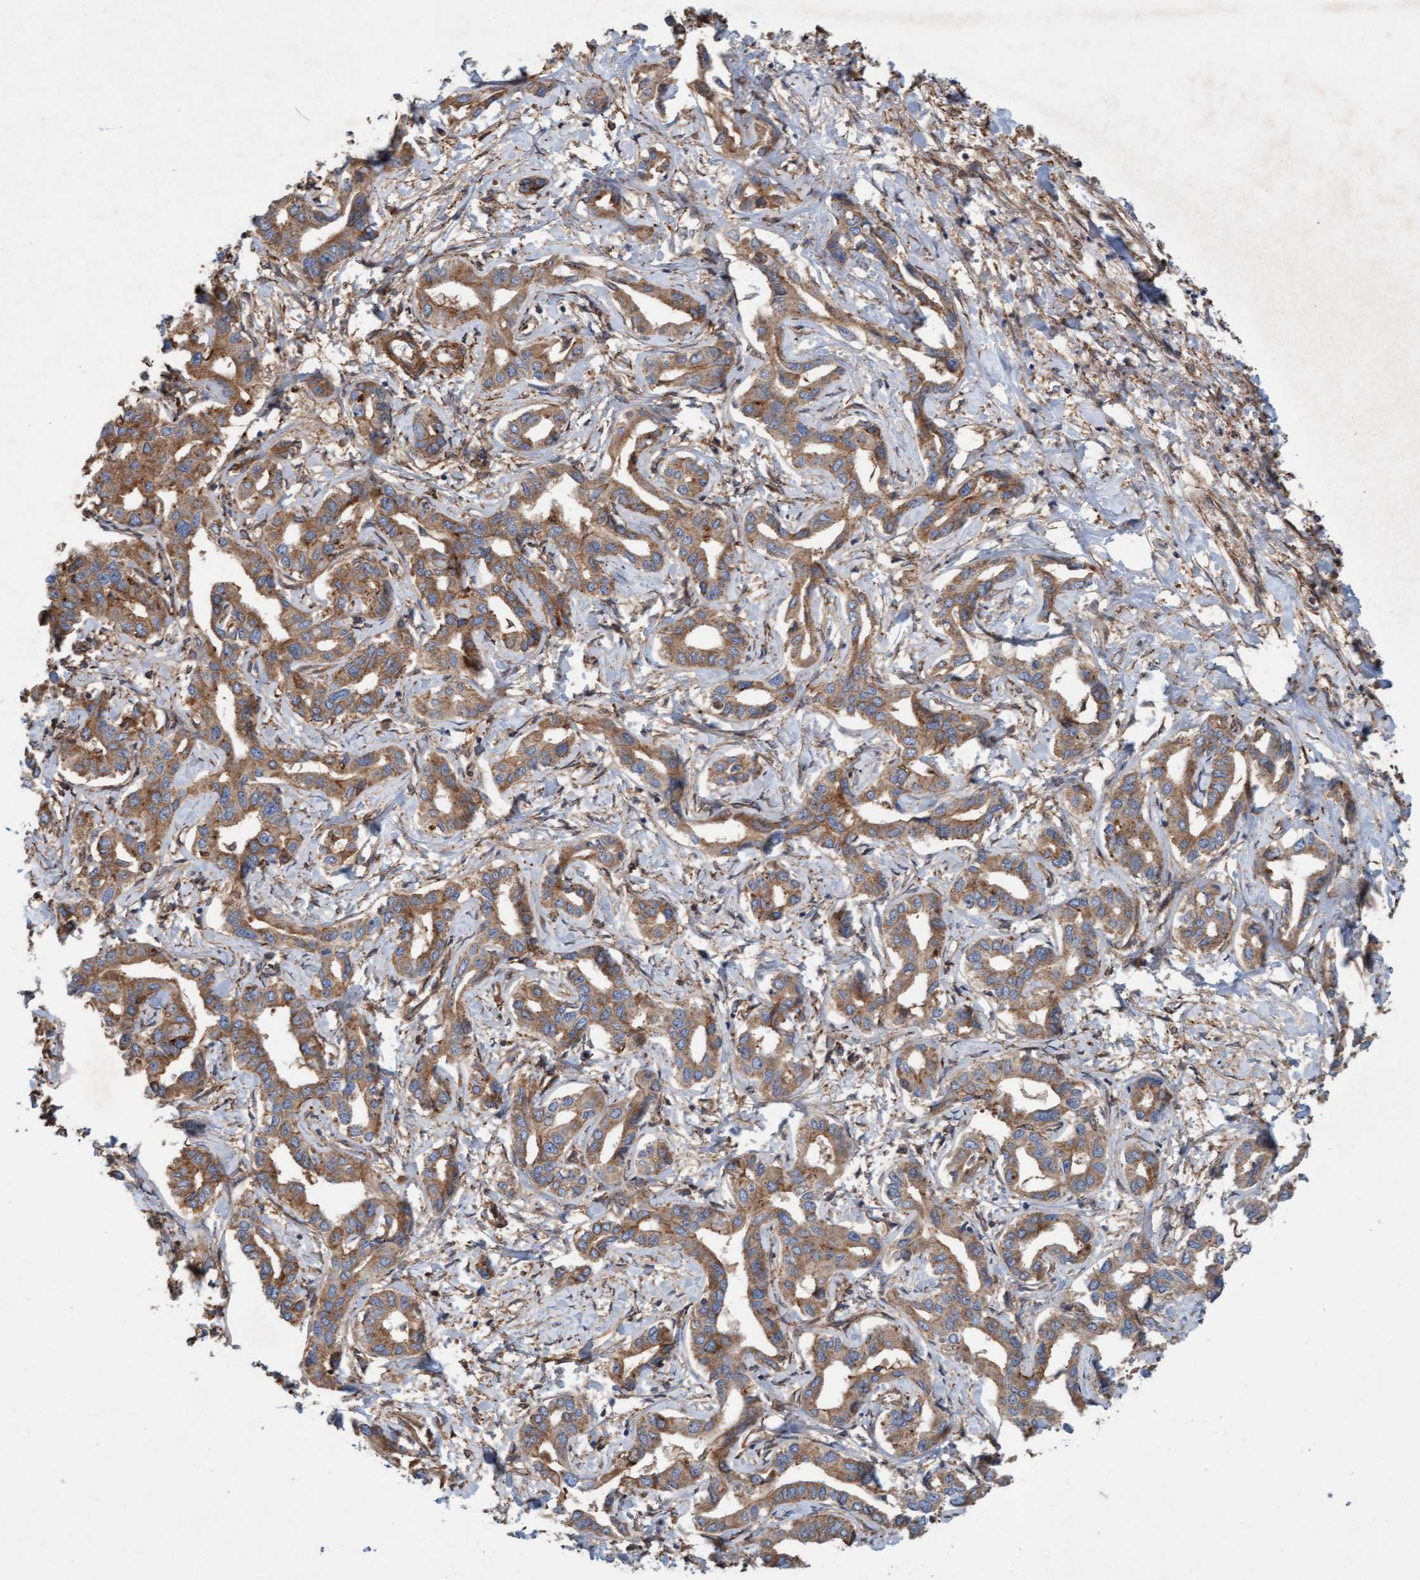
{"staining": {"intensity": "moderate", "quantity": ">75%", "location": "cytoplasmic/membranous"}, "tissue": "liver cancer", "cell_type": "Tumor cells", "image_type": "cancer", "snomed": [{"axis": "morphology", "description": "Cholangiocarcinoma"}, {"axis": "topography", "description": "Liver"}], "caption": "A high-resolution histopathology image shows immunohistochemistry staining of cholangiocarcinoma (liver), which reveals moderate cytoplasmic/membranous positivity in about >75% of tumor cells.", "gene": "ERAL1", "patient": {"sex": "male", "age": 59}}